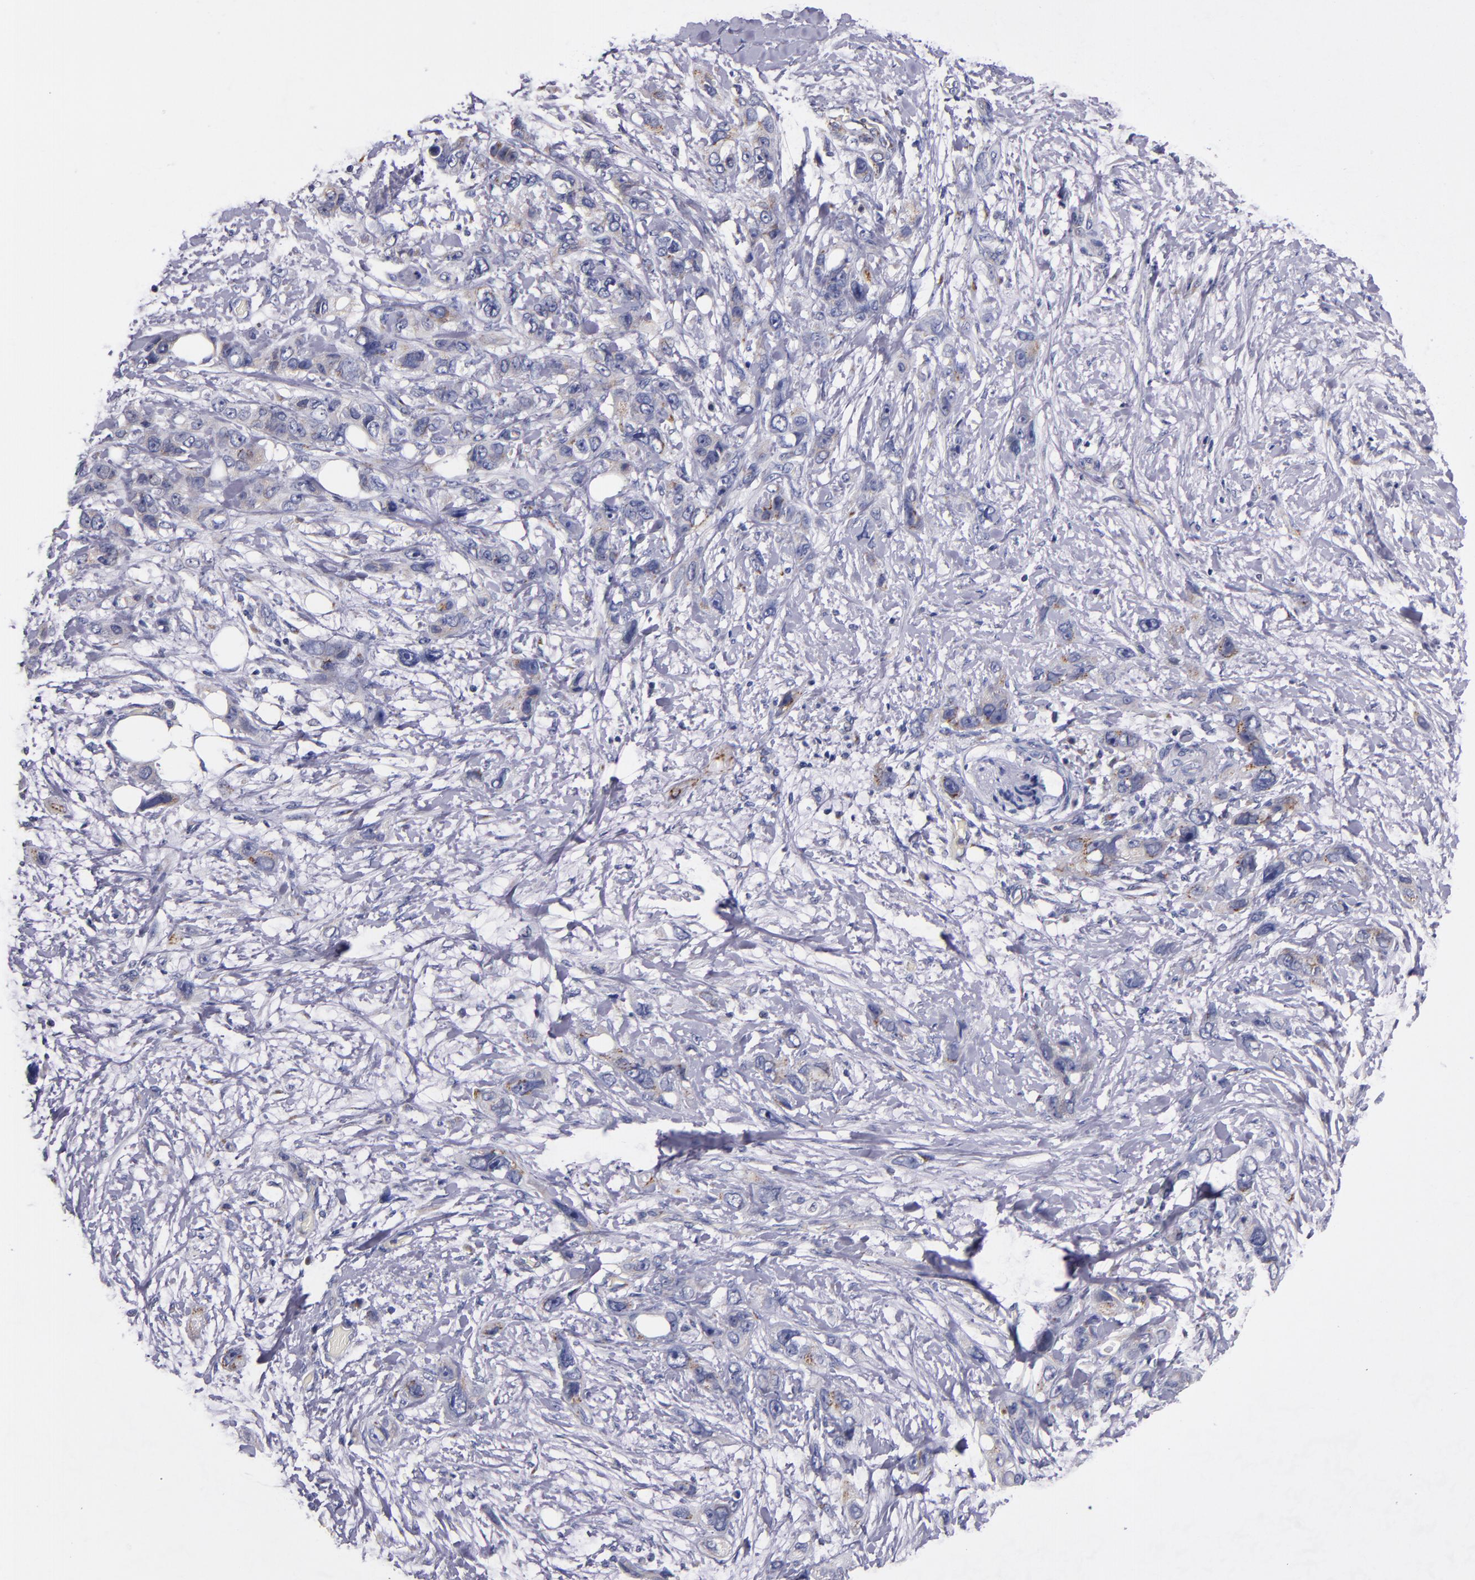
{"staining": {"intensity": "moderate", "quantity": "25%-75%", "location": "cytoplasmic/membranous"}, "tissue": "stomach cancer", "cell_type": "Tumor cells", "image_type": "cancer", "snomed": [{"axis": "morphology", "description": "Adenocarcinoma, NOS"}, {"axis": "topography", "description": "Stomach, upper"}], "caption": "Immunohistochemistry (IHC) (DAB) staining of human adenocarcinoma (stomach) reveals moderate cytoplasmic/membranous protein positivity in approximately 25%-75% of tumor cells.", "gene": "RAB41", "patient": {"sex": "male", "age": 47}}